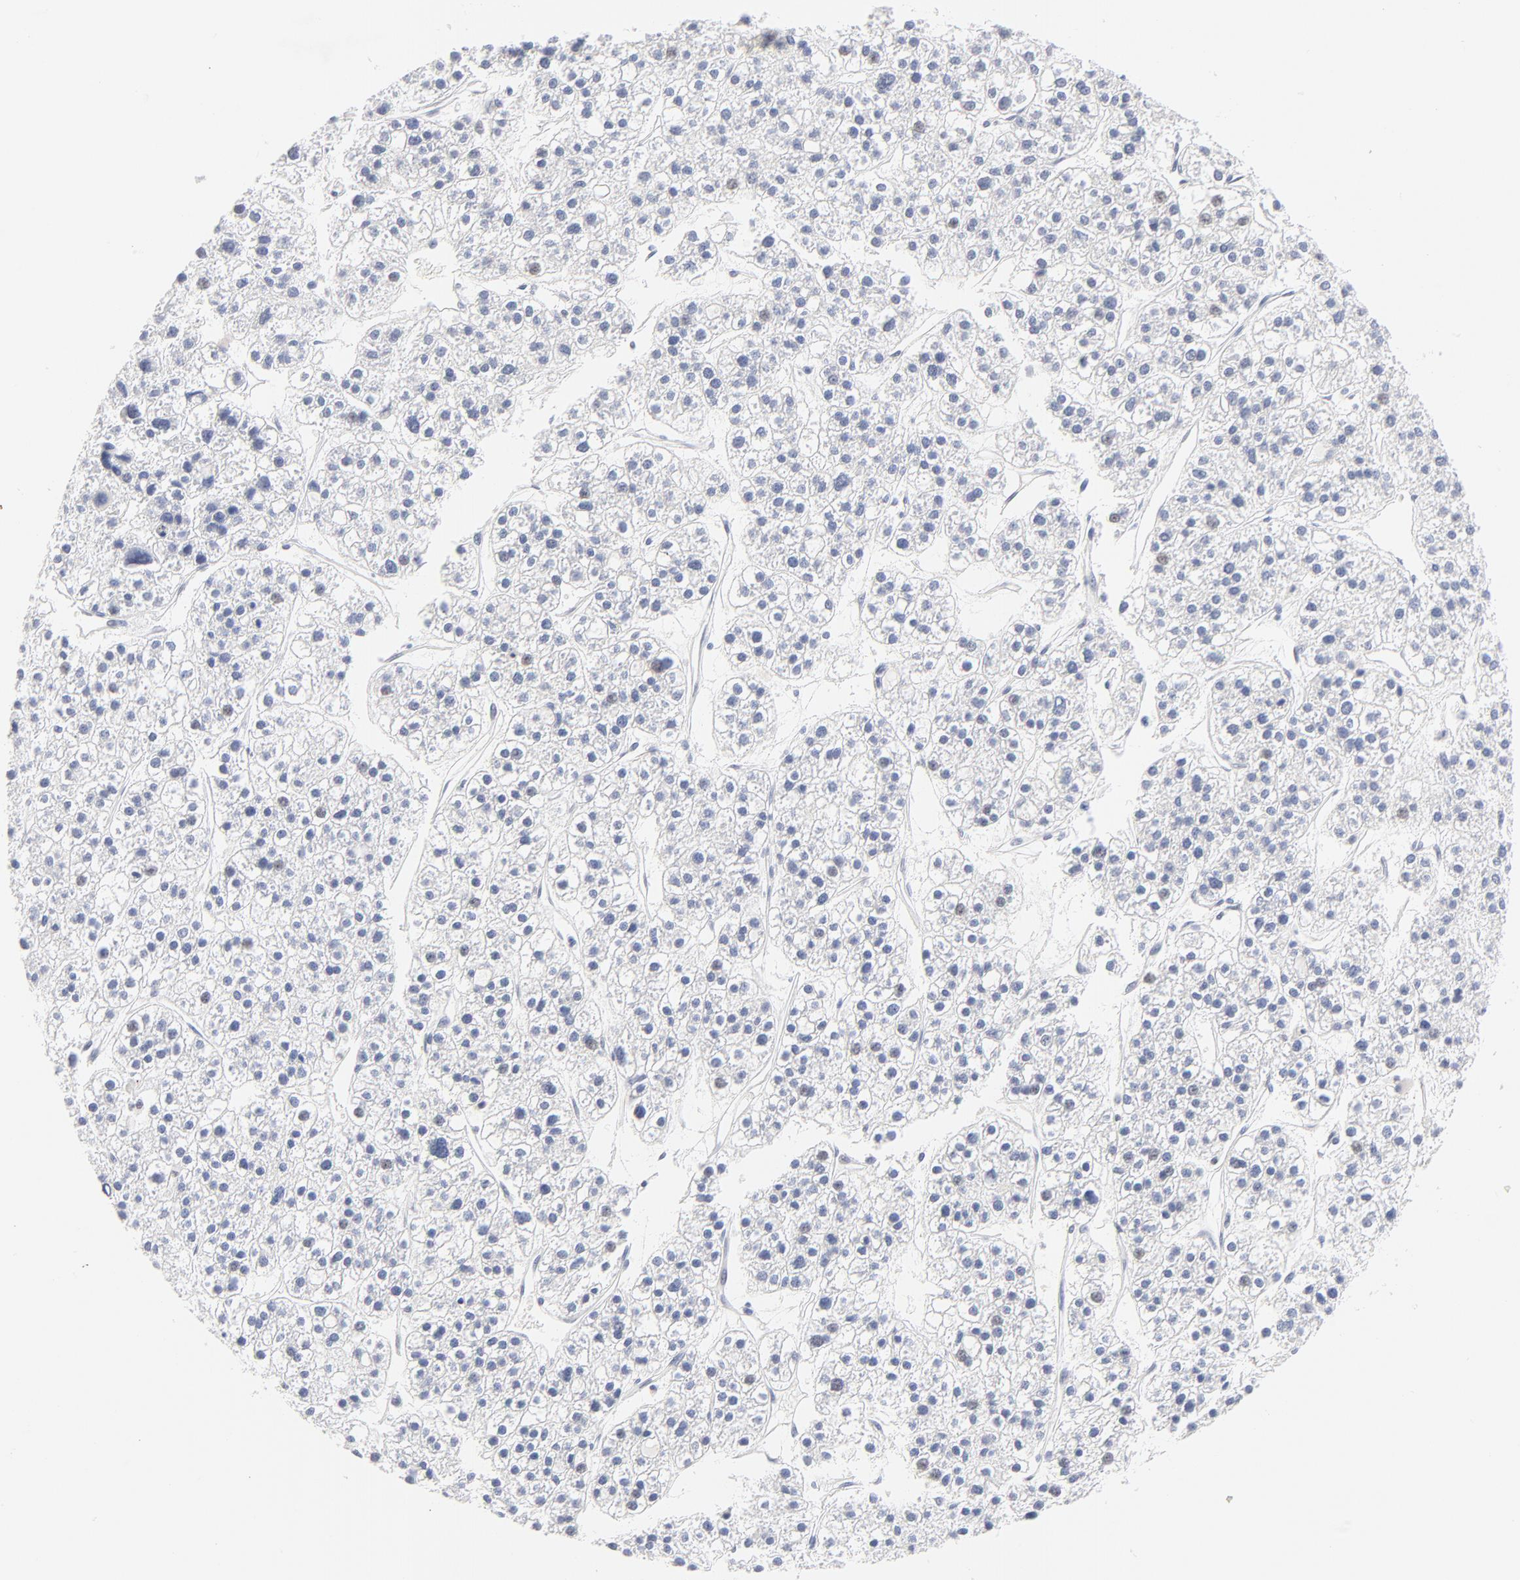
{"staining": {"intensity": "negative", "quantity": "none", "location": "none"}, "tissue": "liver cancer", "cell_type": "Tumor cells", "image_type": "cancer", "snomed": [{"axis": "morphology", "description": "Carcinoma, Hepatocellular, NOS"}, {"axis": "topography", "description": "Liver"}], "caption": "DAB immunohistochemical staining of liver hepatocellular carcinoma reveals no significant expression in tumor cells.", "gene": "KHNYN", "patient": {"sex": "female", "age": 85}}